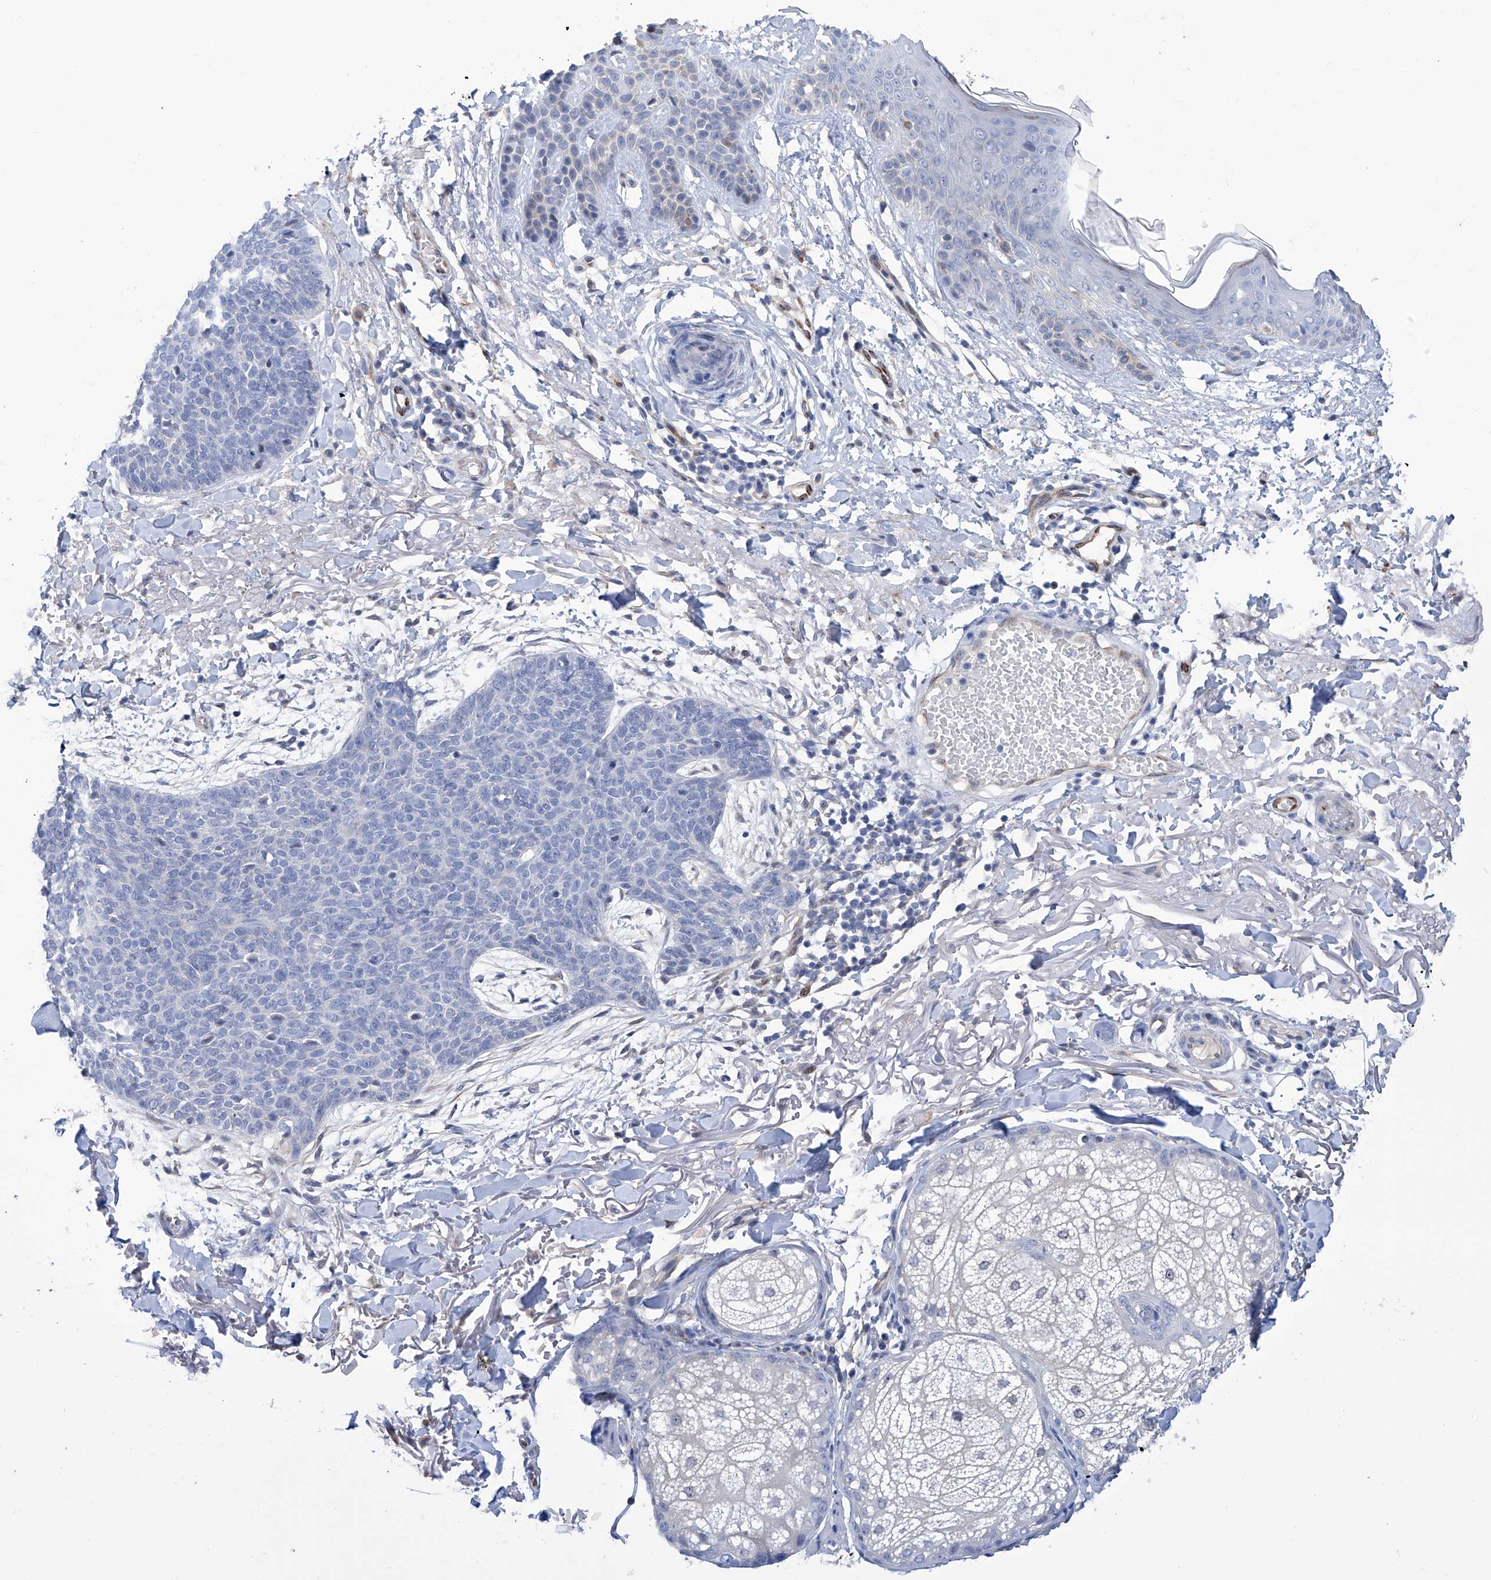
{"staining": {"intensity": "negative", "quantity": "none", "location": "none"}, "tissue": "skin cancer", "cell_type": "Tumor cells", "image_type": "cancer", "snomed": [{"axis": "morphology", "description": "Basal cell carcinoma"}, {"axis": "topography", "description": "Skin"}], "caption": "Micrograph shows no significant protein expression in tumor cells of basal cell carcinoma (skin). (Brightfield microscopy of DAB immunohistochemistry at high magnification).", "gene": "PGM3", "patient": {"sex": "male", "age": 85}}